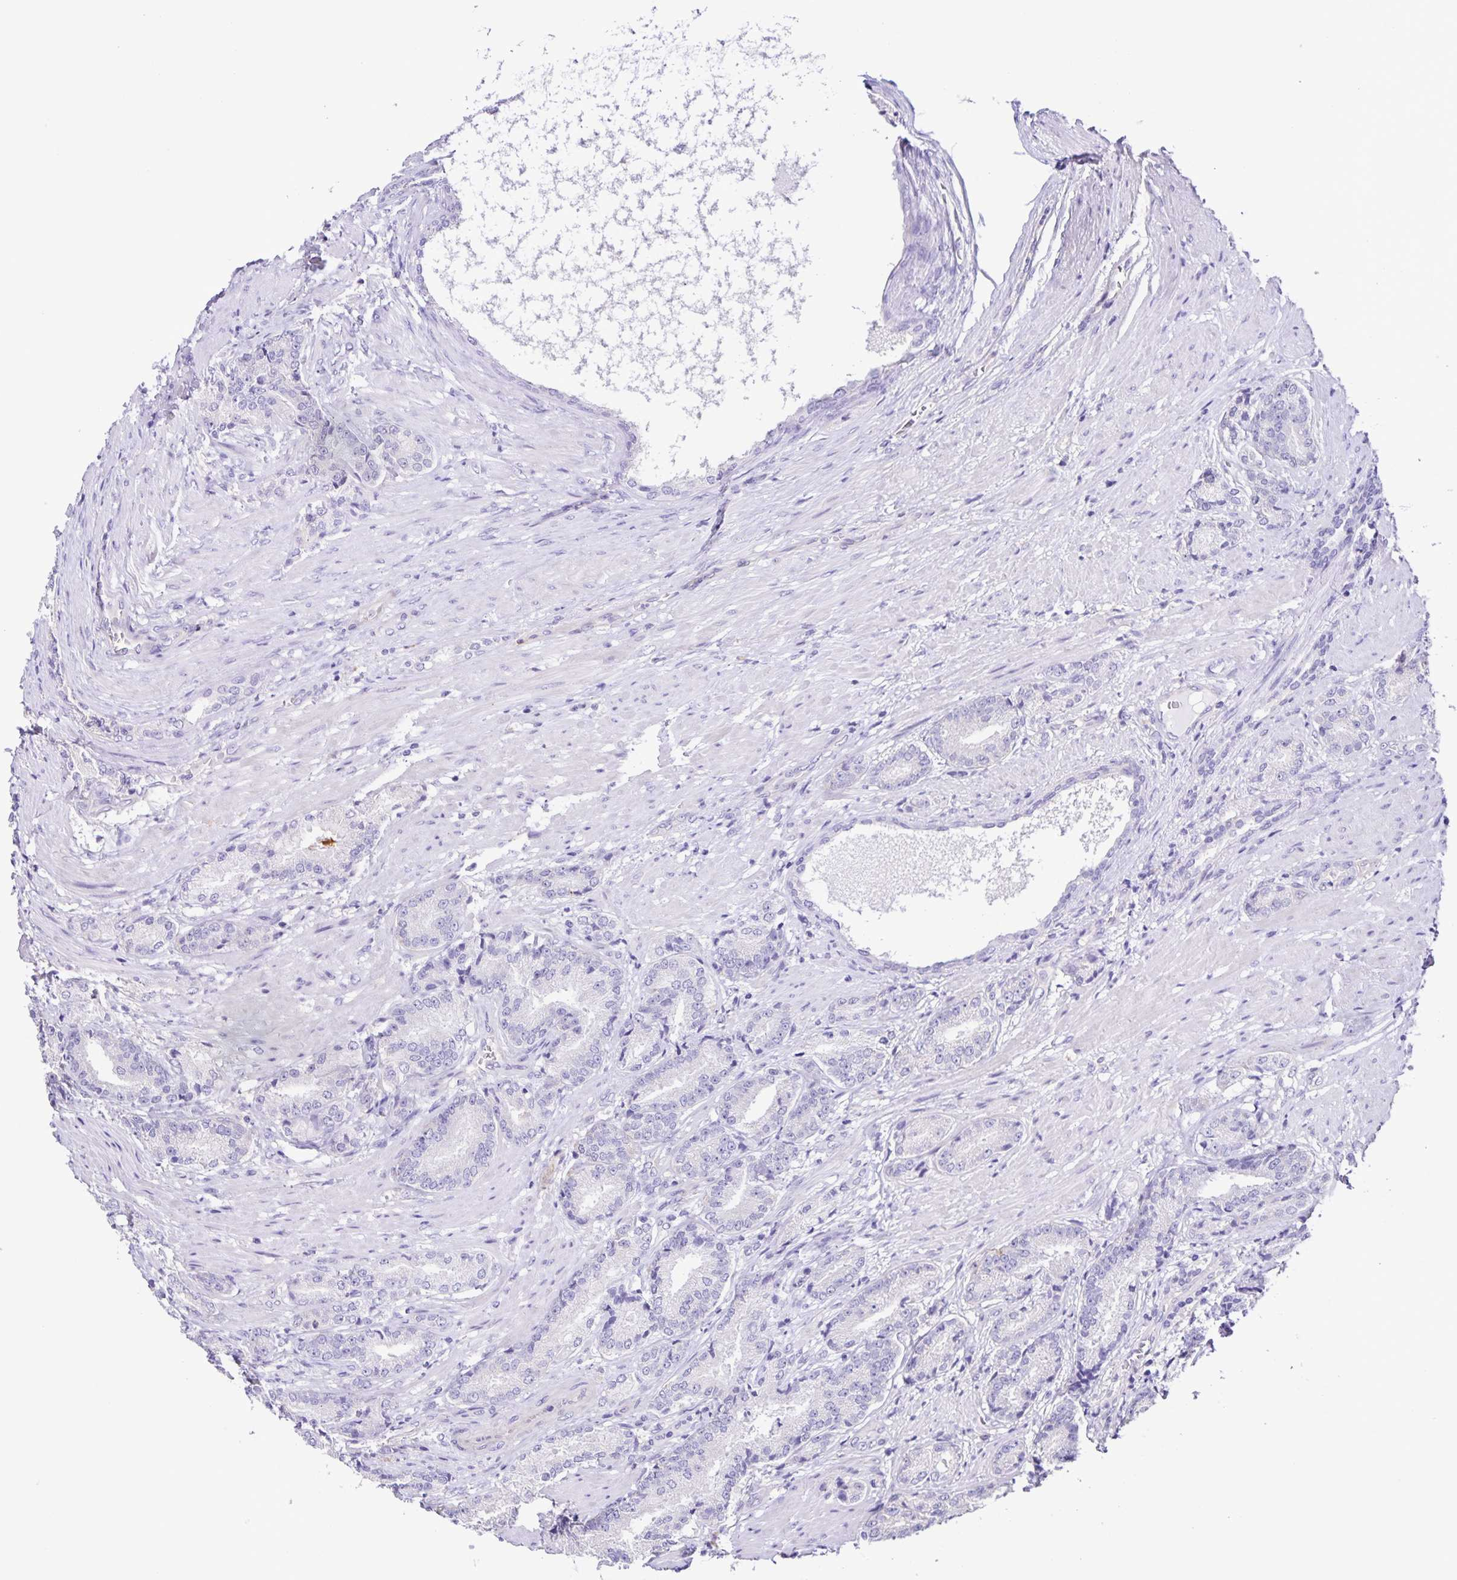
{"staining": {"intensity": "negative", "quantity": "none", "location": "none"}, "tissue": "prostate cancer", "cell_type": "Tumor cells", "image_type": "cancer", "snomed": [{"axis": "morphology", "description": "Adenocarcinoma, High grade"}, {"axis": "topography", "description": "Prostate and seminal vesicle, NOS"}], "caption": "There is no significant staining in tumor cells of prostate cancer.", "gene": "BOLL", "patient": {"sex": "male", "age": 61}}